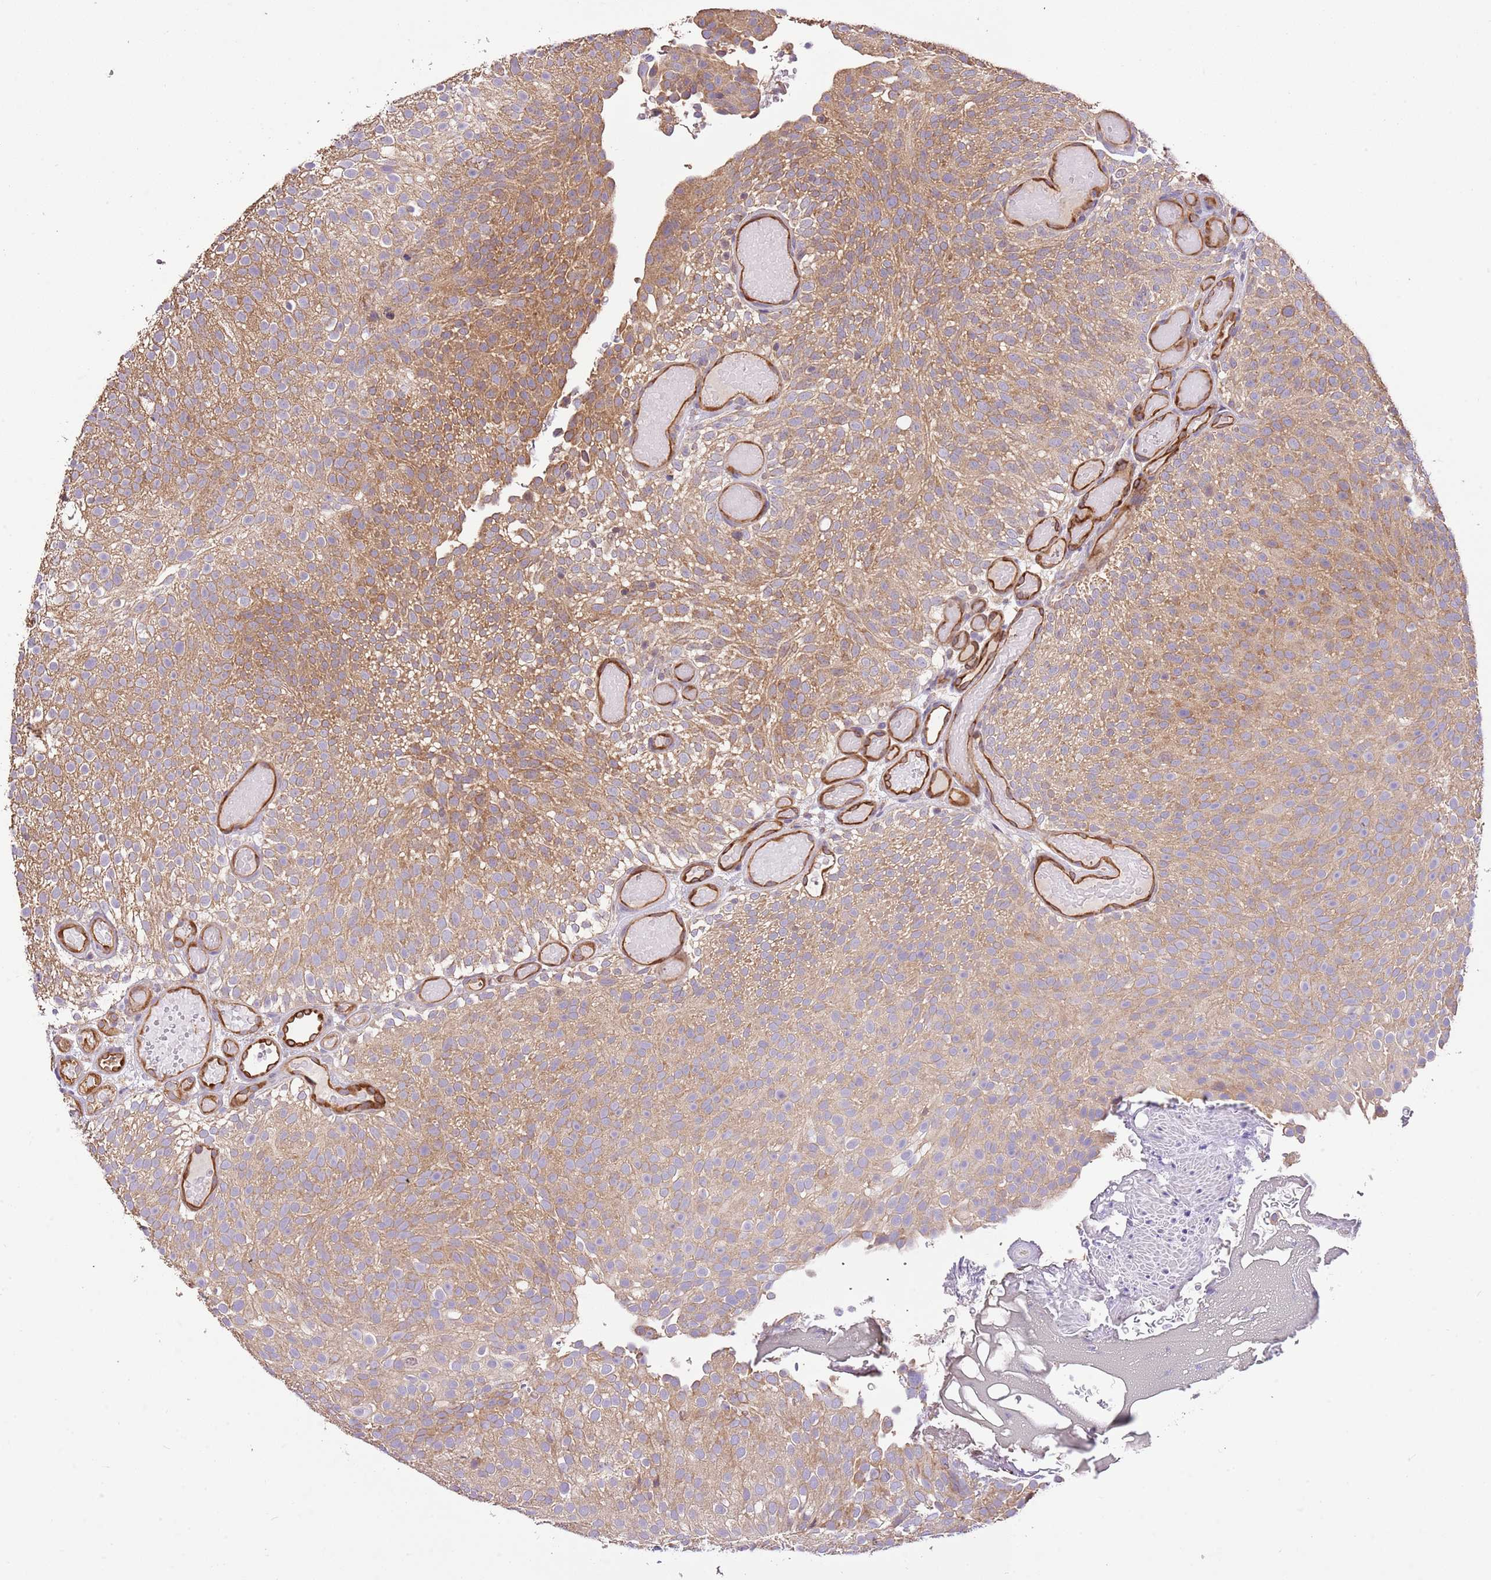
{"staining": {"intensity": "moderate", "quantity": ">75%", "location": "cytoplasmic/membranous"}, "tissue": "urothelial cancer", "cell_type": "Tumor cells", "image_type": "cancer", "snomed": [{"axis": "morphology", "description": "Urothelial carcinoma, Low grade"}, {"axis": "topography", "description": "Urinary bladder"}], "caption": "A high-resolution histopathology image shows immunohistochemistry (IHC) staining of low-grade urothelial carcinoma, which reveals moderate cytoplasmic/membranous expression in approximately >75% of tumor cells. (DAB (3,3'-diaminobenzidine) = brown stain, brightfield microscopy at high magnification).", "gene": "DOCK9", "patient": {"sex": "male", "age": 78}}